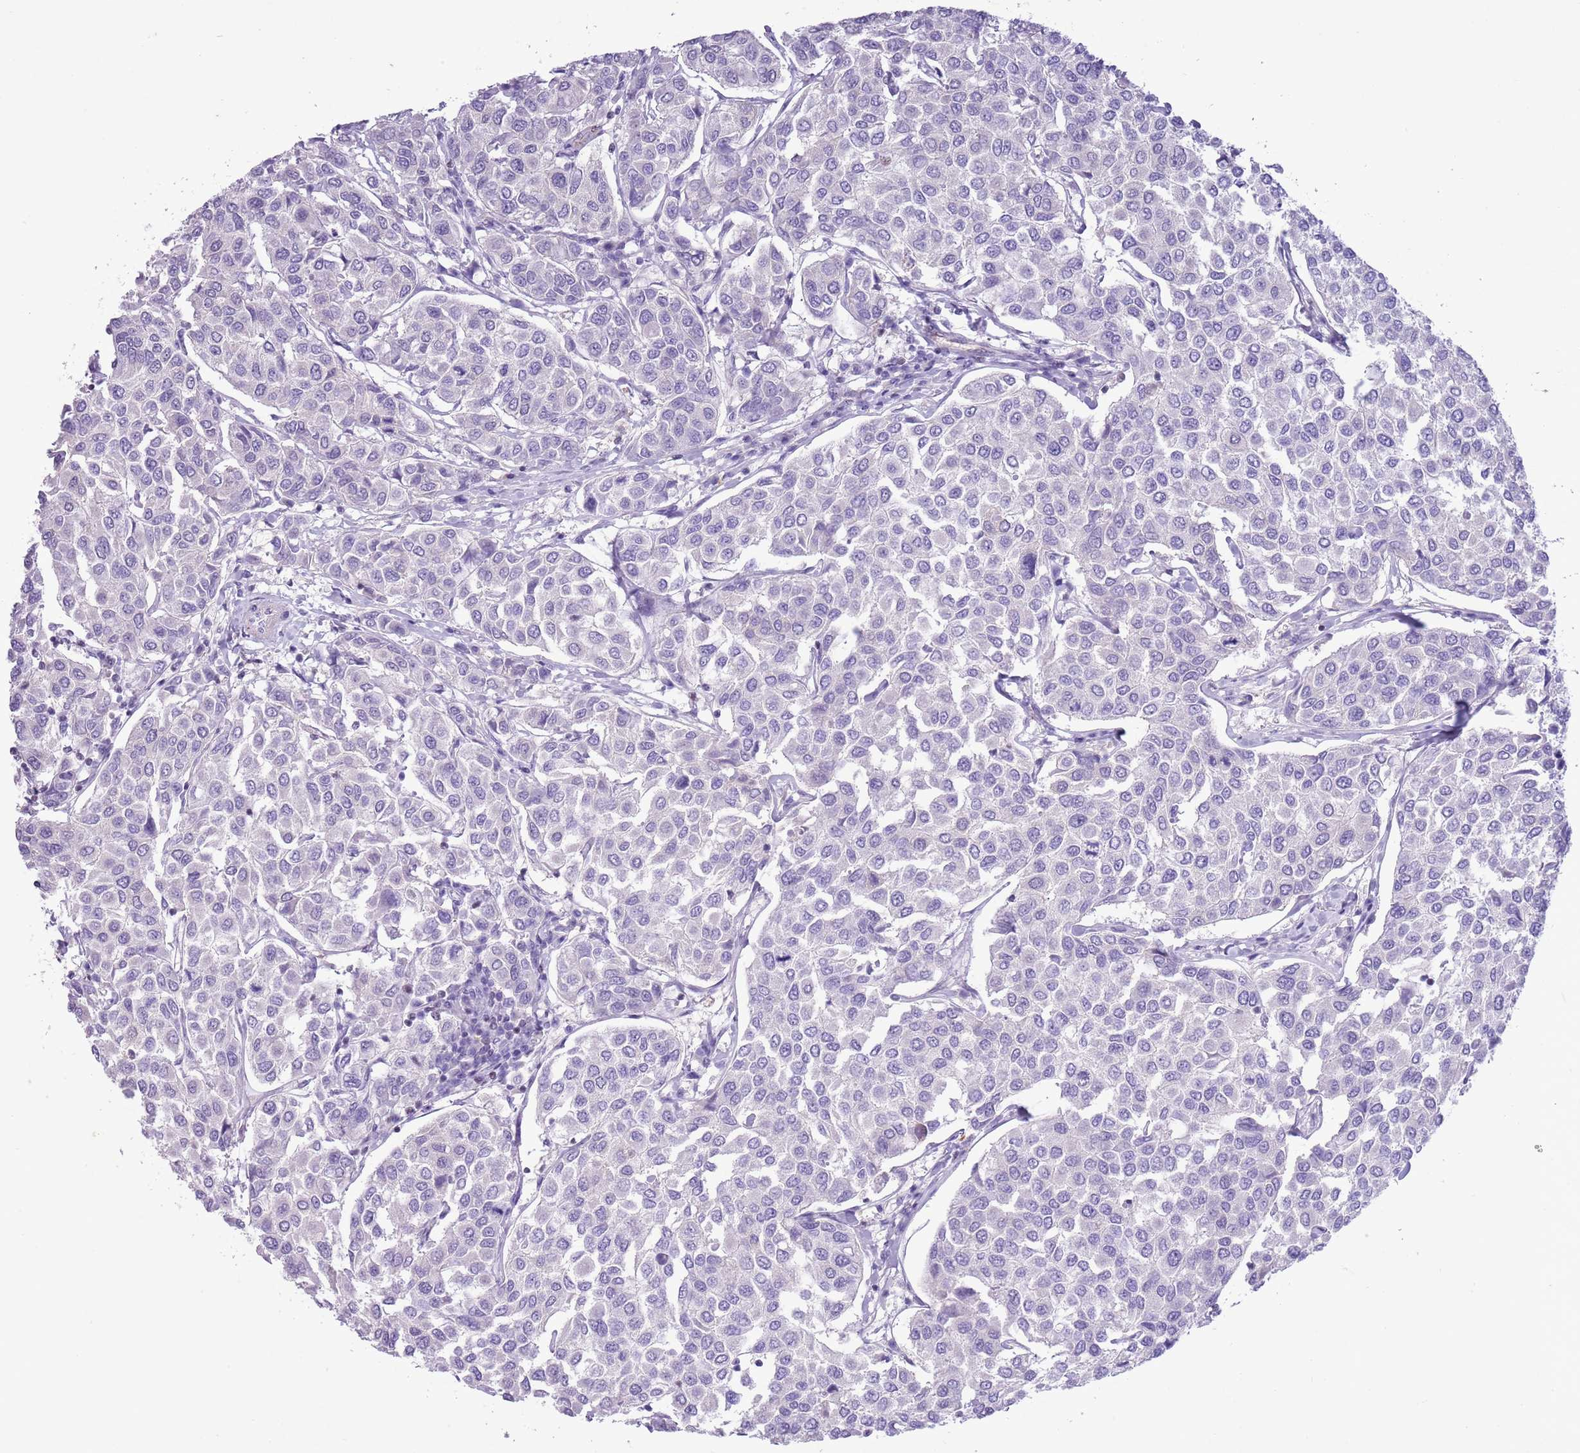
{"staining": {"intensity": "negative", "quantity": "none", "location": "none"}, "tissue": "breast cancer", "cell_type": "Tumor cells", "image_type": "cancer", "snomed": [{"axis": "morphology", "description": "Duct carcinoma"}, {"axis": "topography", "description": "Breast"}], "caption": "A photomicrograph of breast cancer stained for a protein shows no brown staining in tumor cells.", "gene": "BCL11B", "patient": {"sex": "female", "age": 55}}